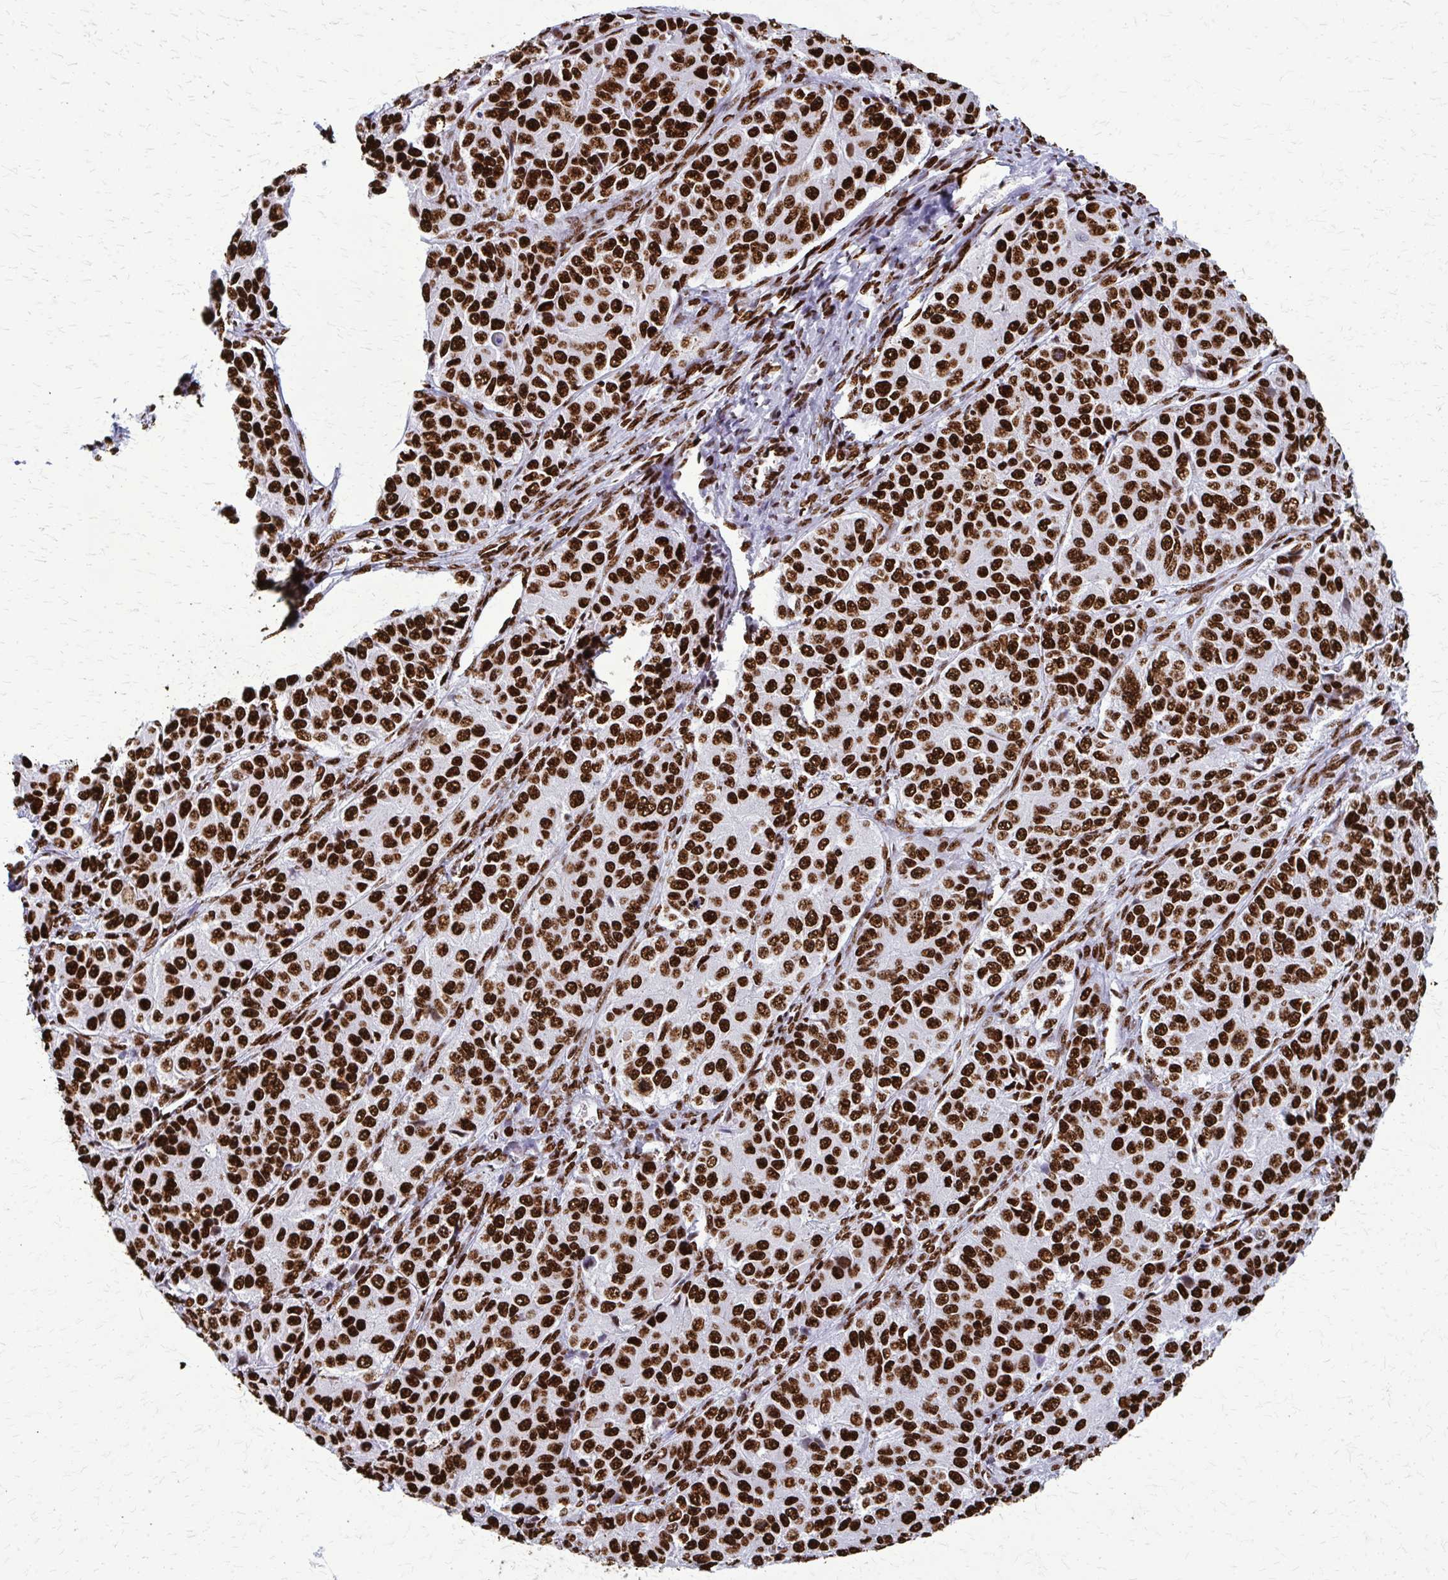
{"staining": {"intensity": "strong", "quantity": ">75%", "location": "nuclear"}, "tissue": "ovarian cancer", "cell_type": "Tumor cells", "image_type": "cancer", "snomed": [{"axis": "morphology", "description": "Carcinoma, endometroid"}, {"axis": "topography", "description": "Ovary"}], "caption": "DAB (3,3'-diaminobenzidine) immunohistochemical staining of ovarian cancer shows strong nuclear protein expression in about >75% of tumor cells.", "gene": "SFPQ", "patient": {"sex": "female", "age": 51}}